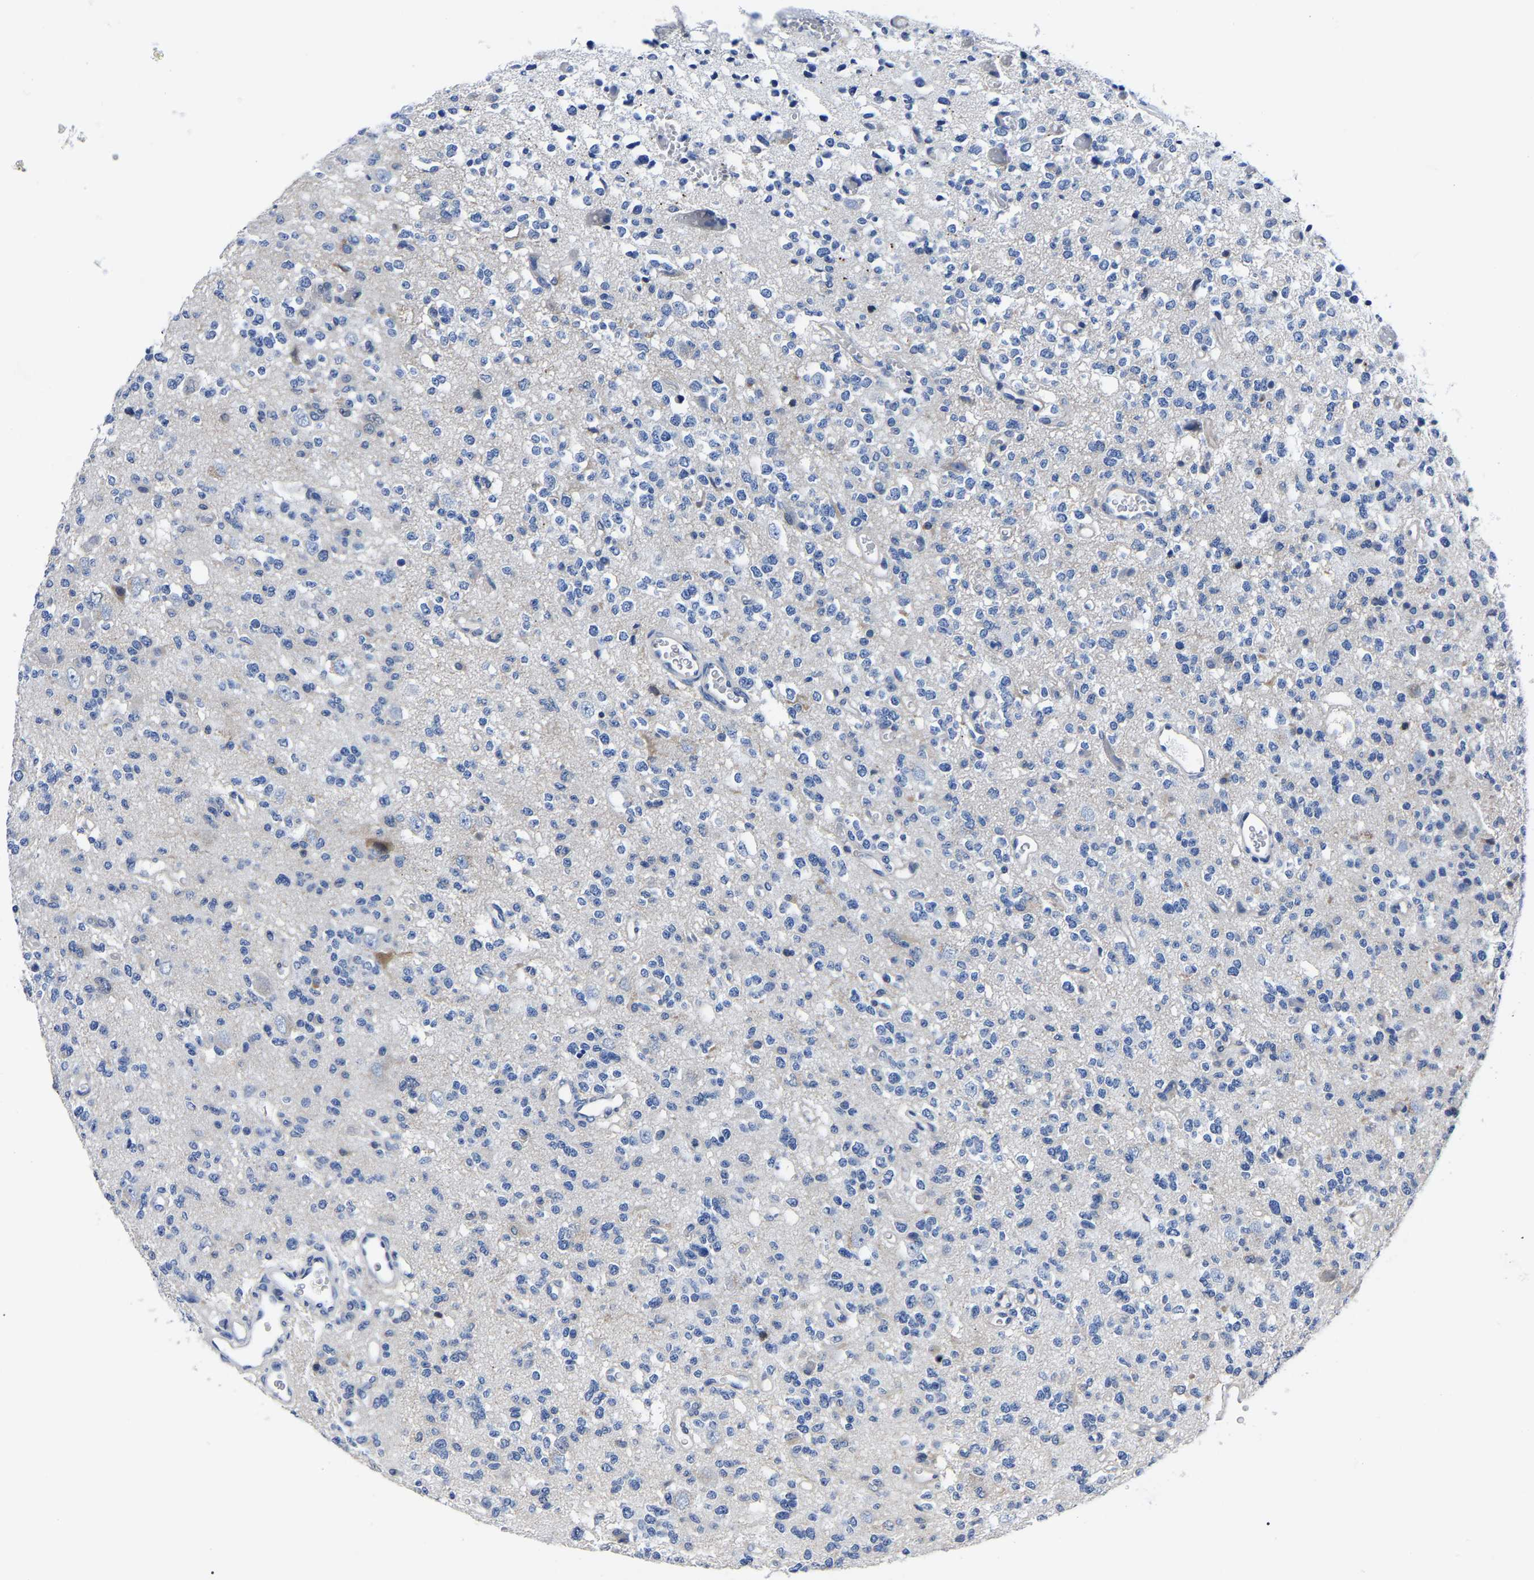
{"staining": {"intensity": "negative", "quantity": "none", "location": "none"}, "tissue": "glioma", "cell_type": "Tumor cells", "image_type": "cancer", "snomed": [{"axis": "morphology", "description": "Glioma, malignant, Low grade"}, {"axis": "topography", "description": "Brain"}], "caption": "Tumor cells are negative for protein expression in human glioma.", "gene": "MOV10L1", "patient": {"sex": "male", "age": 38}}